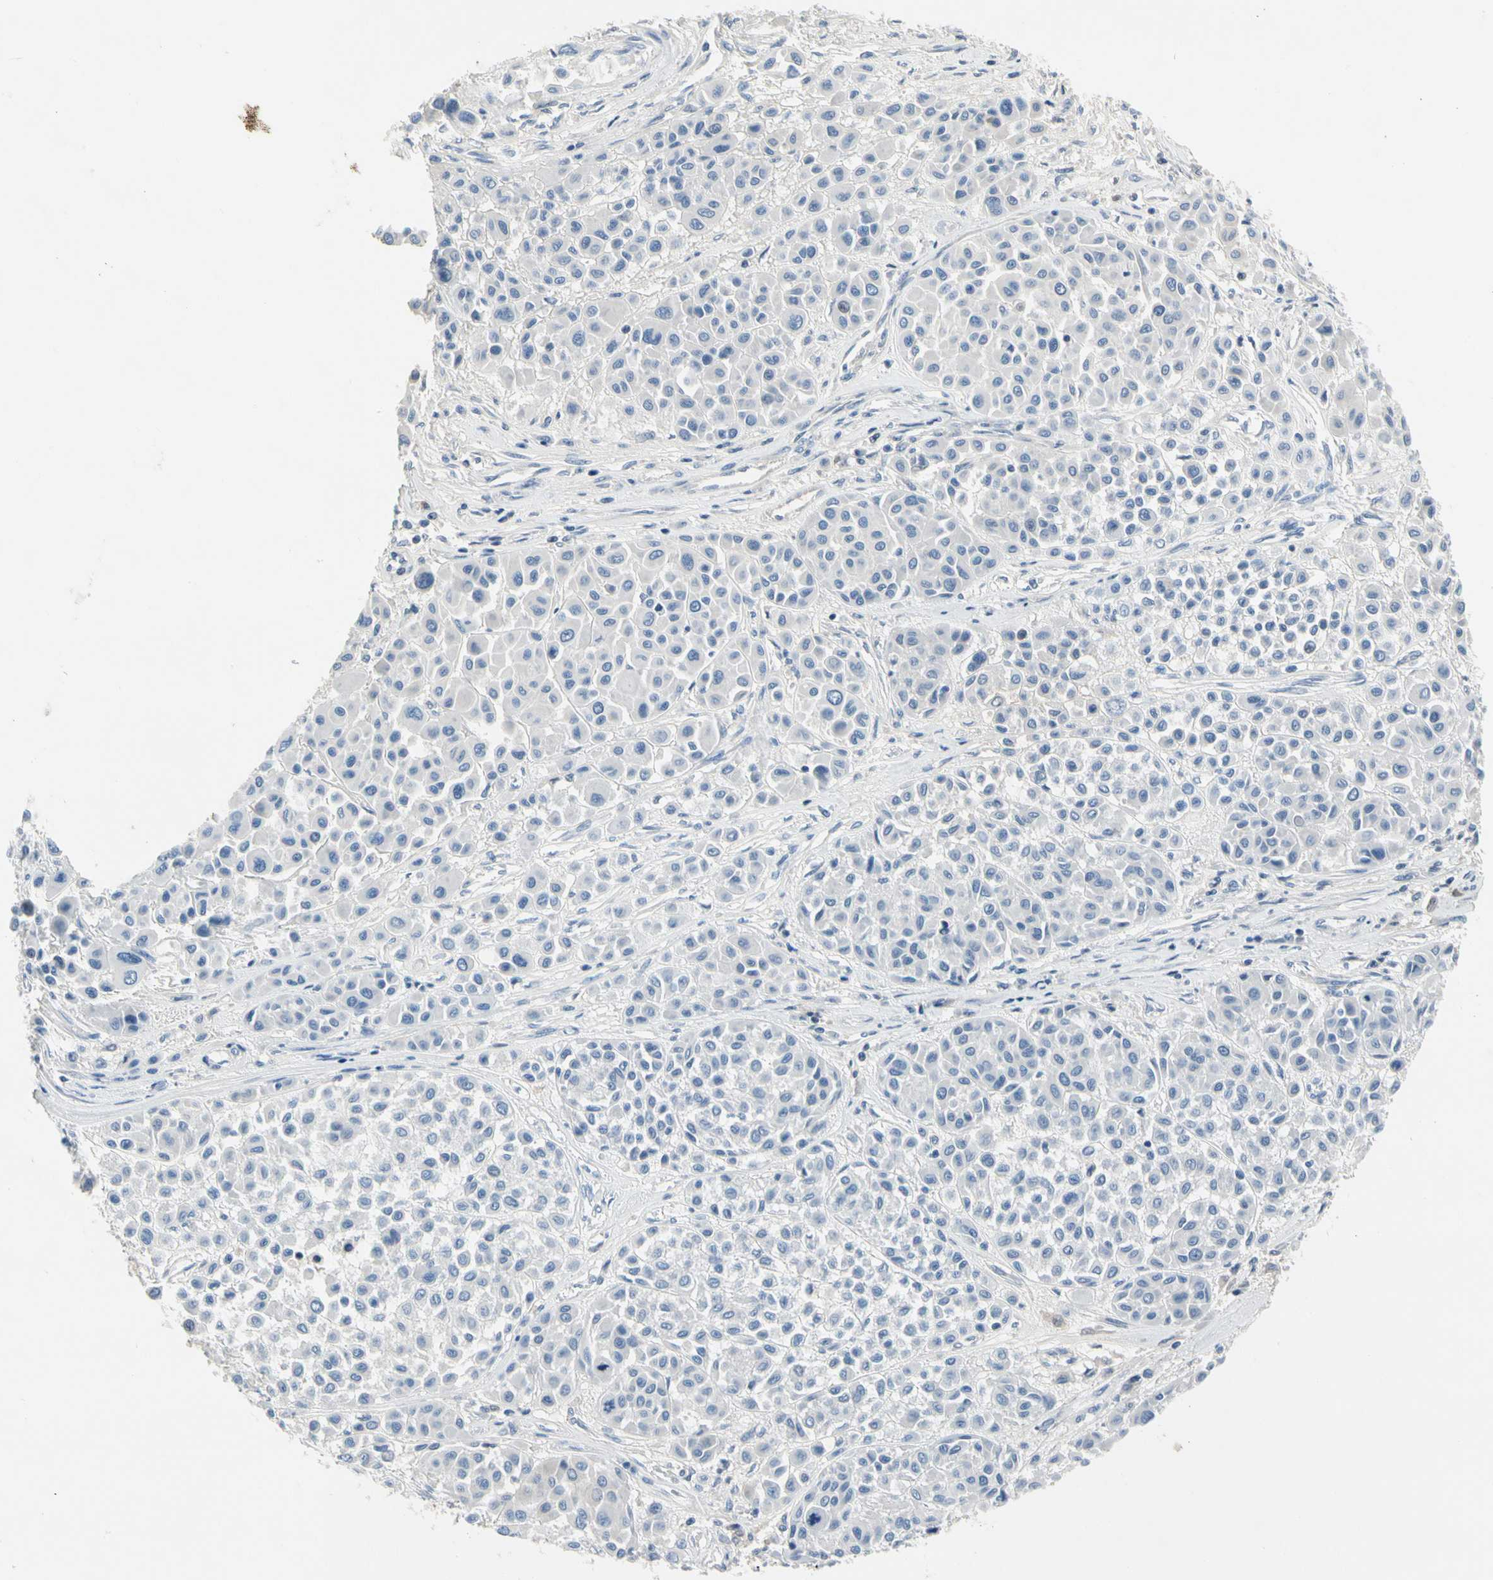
{"staining": {"intensity": "negative", "quantity": "none", "location": "none"}, "tissue": "melanoma", "cell_type": "Tumor cells", "image_type": "cancer", "snomed": [{"axis": "morphology", "description": "Malignant melanoma, Metastatic site"}, {"axis": "topography", "description": "Soft tissue"}], "caption": "This image is of malignant melanoma (metastatic site) stained with IHC to label a protein in brown with the nuclei are counter-stained blue. There is no staining in tumor cells. (DAB (3,3'-diaminobenzidine) IHC visualized using brightfield microscopy, high magnification).", "gene": "ECRG4", "patient": {"sex": "male", "age": 41}}